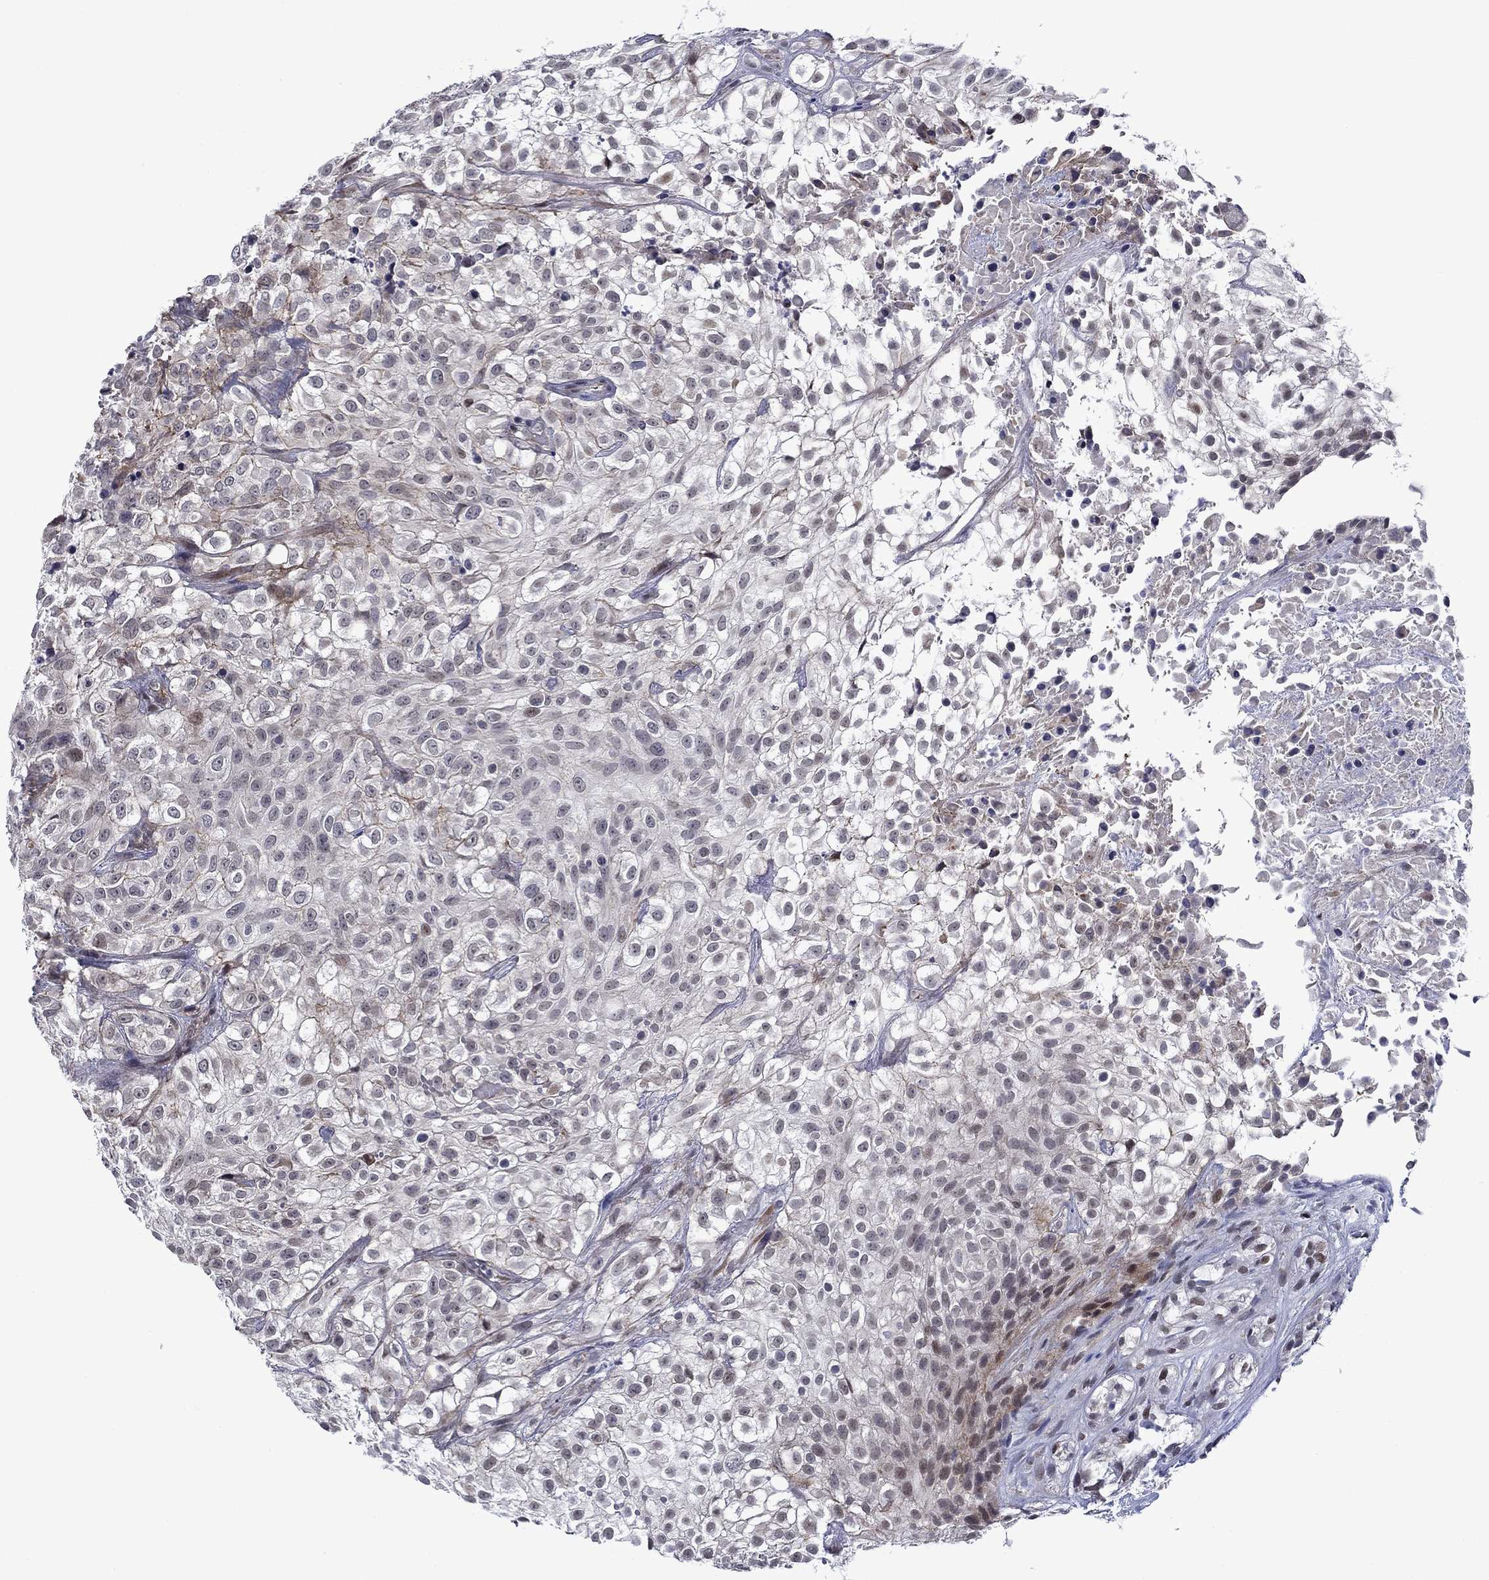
{"staining": {"intensity": "negative", "quantity": "none", "location": "none"}, "tissue": "urothelial cancer", "cell_type": "Tumor cells", "image_type": "cancer", "snomed": [{"axis": "morphology", "description": "Urothelial carcinoma, High grade"}, {"axis": "topography", "description": "Urinary bladder"}], "caption": "Urothelial carcinoma (high-grade) stained for a protein using IHC exhibits no staining tumor cells.", "gene": "B3GAT1", "patient": {"sex": "male", "age": 56}}